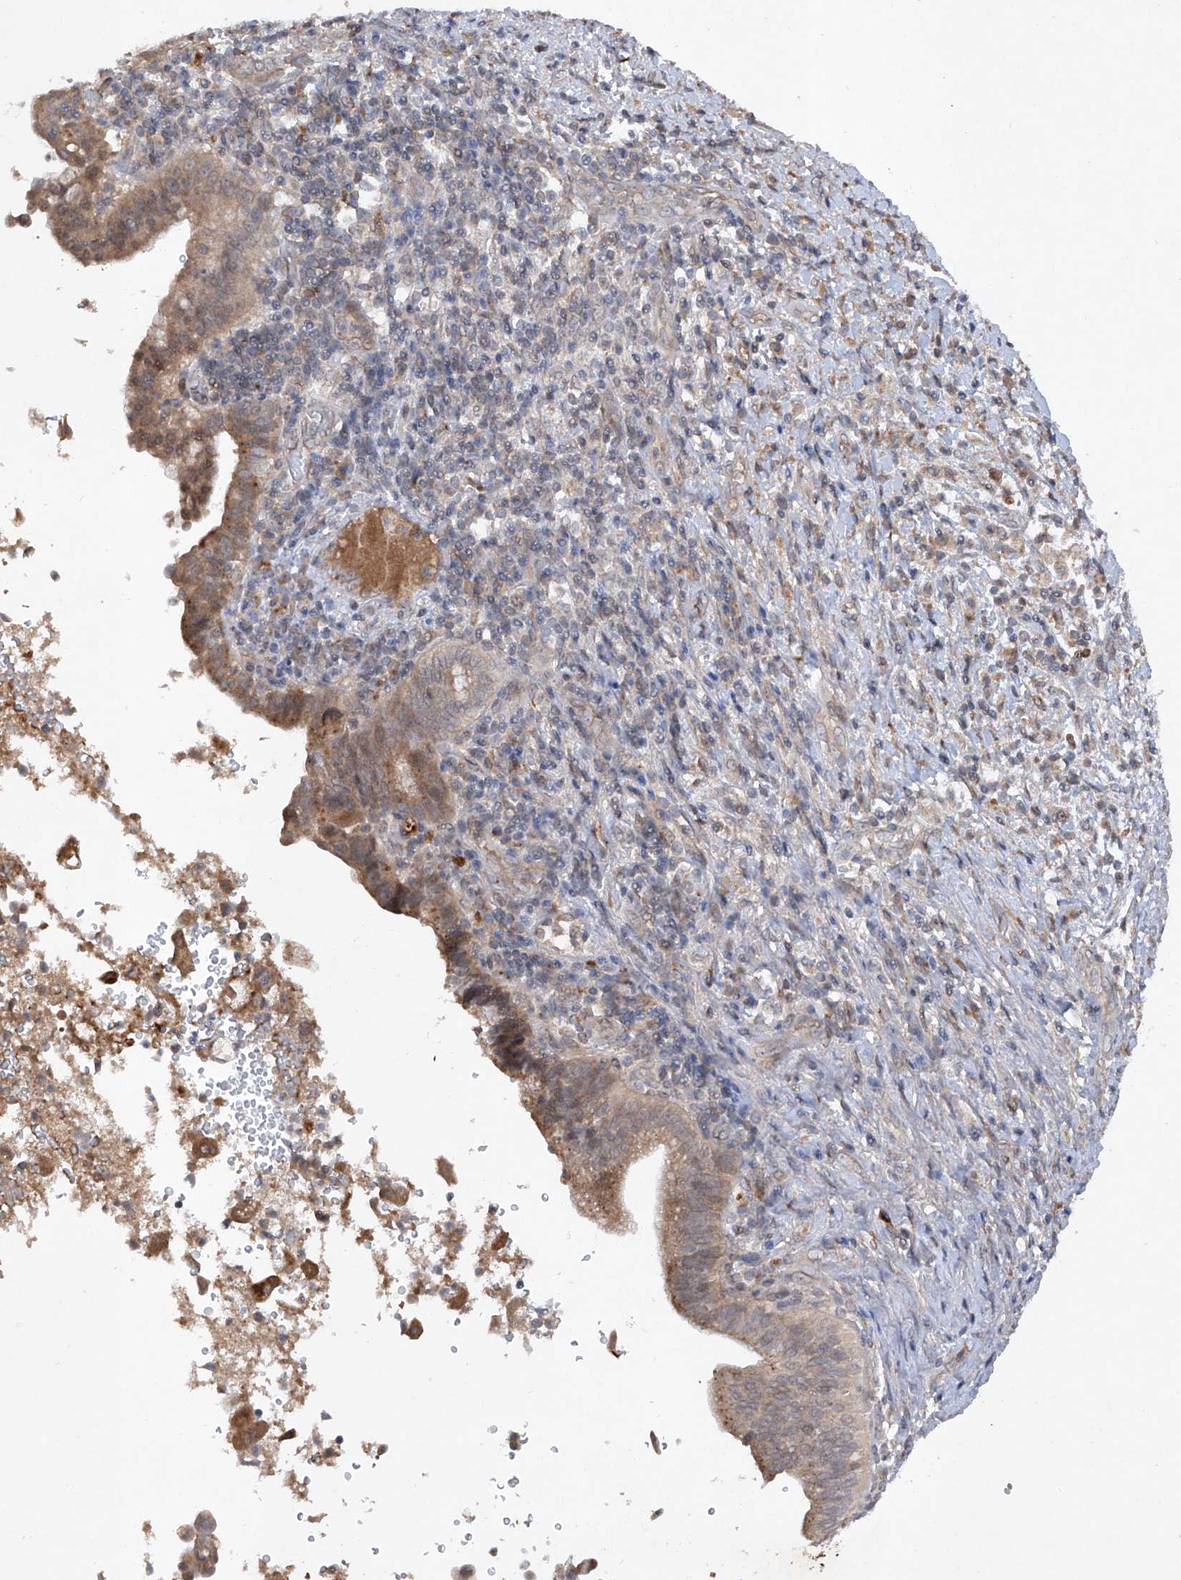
{"staining": {"intensity": "moderate", "quantity": "25%-75%", "location": "cytoplasmic/membranous"}, "tissue": "liver cancer", "cell_type": "Tumor cells", "image_type": "cancer", "snomed": [{"axis": "morphology", "description": "Cholangiocarcinoma"}, {"axis": "topography", "description": "Liver"}], "caption": "Protein staining of cholangiocarcinoma (liver) tissue exhibits moderate cytoplasmic/membranous positivity in approximately 25%-75% of tumor cells. The staining was performed using DAB, with brown indicating positive protein expression. Nuclei are stained blue with hematoxylin.", "gene": "FAM135A", "patient": {"sex": "female", "age": 54}}